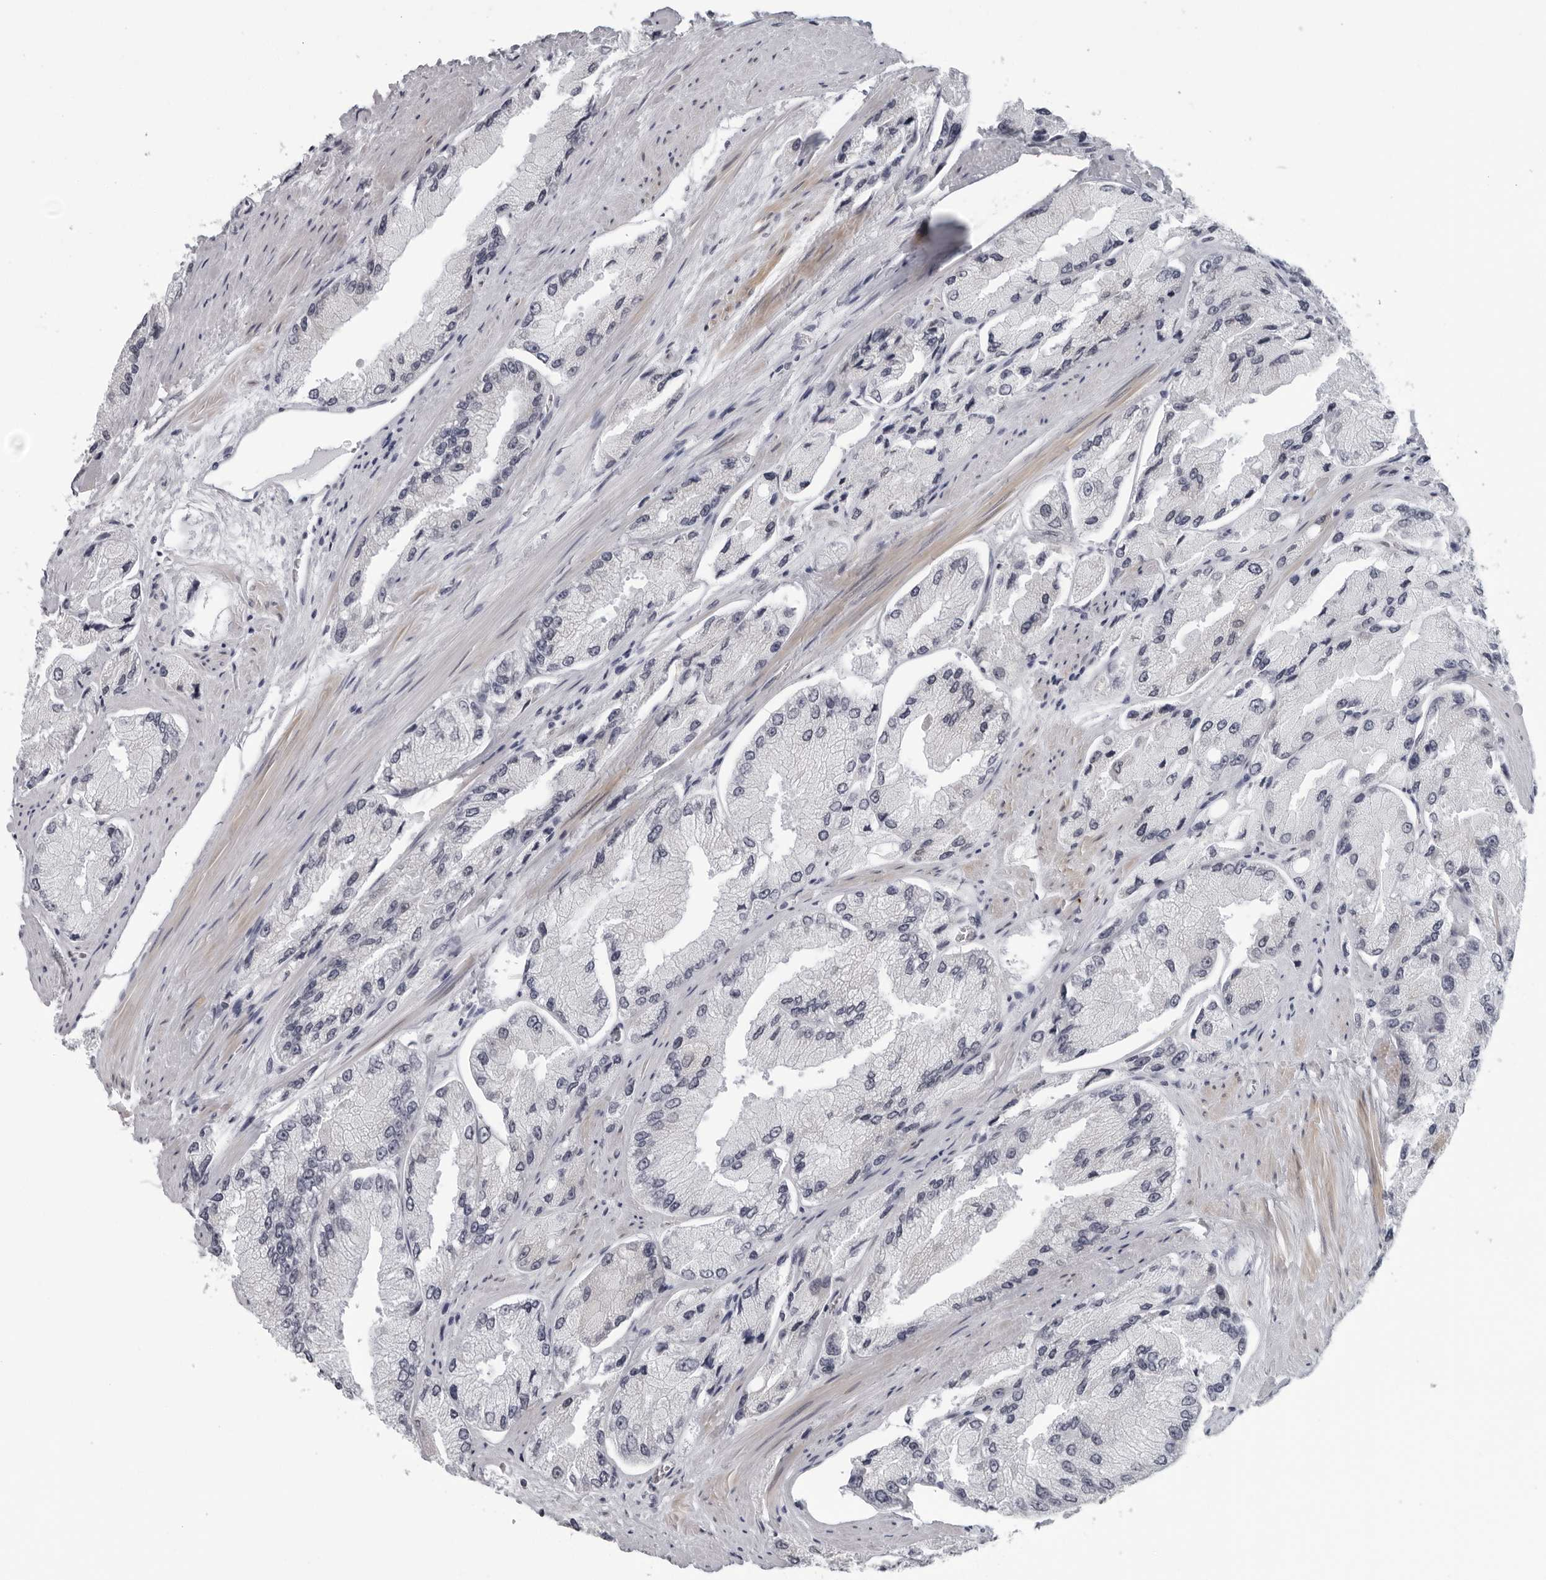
{"staining": {"intensity": "negative", "quantity": "none", "location": "none"}, "tissue": "prostate cancer", "cell_type": "Tumor cells", "image_type": "cancer", "snomed": [{"axis": "morphology", "description": "Adenocarcinoma, High grade"}, {"axis": "topography", "description": "Prostate"}], "caption": "Human prostate adenocarcinoma (high-grade) stained for a protein using immunohistochemistry (IHC) displays no positivity in tumor cells.", "gene": "OPLAH", "patient": {"sex": "male", "age": 58}}